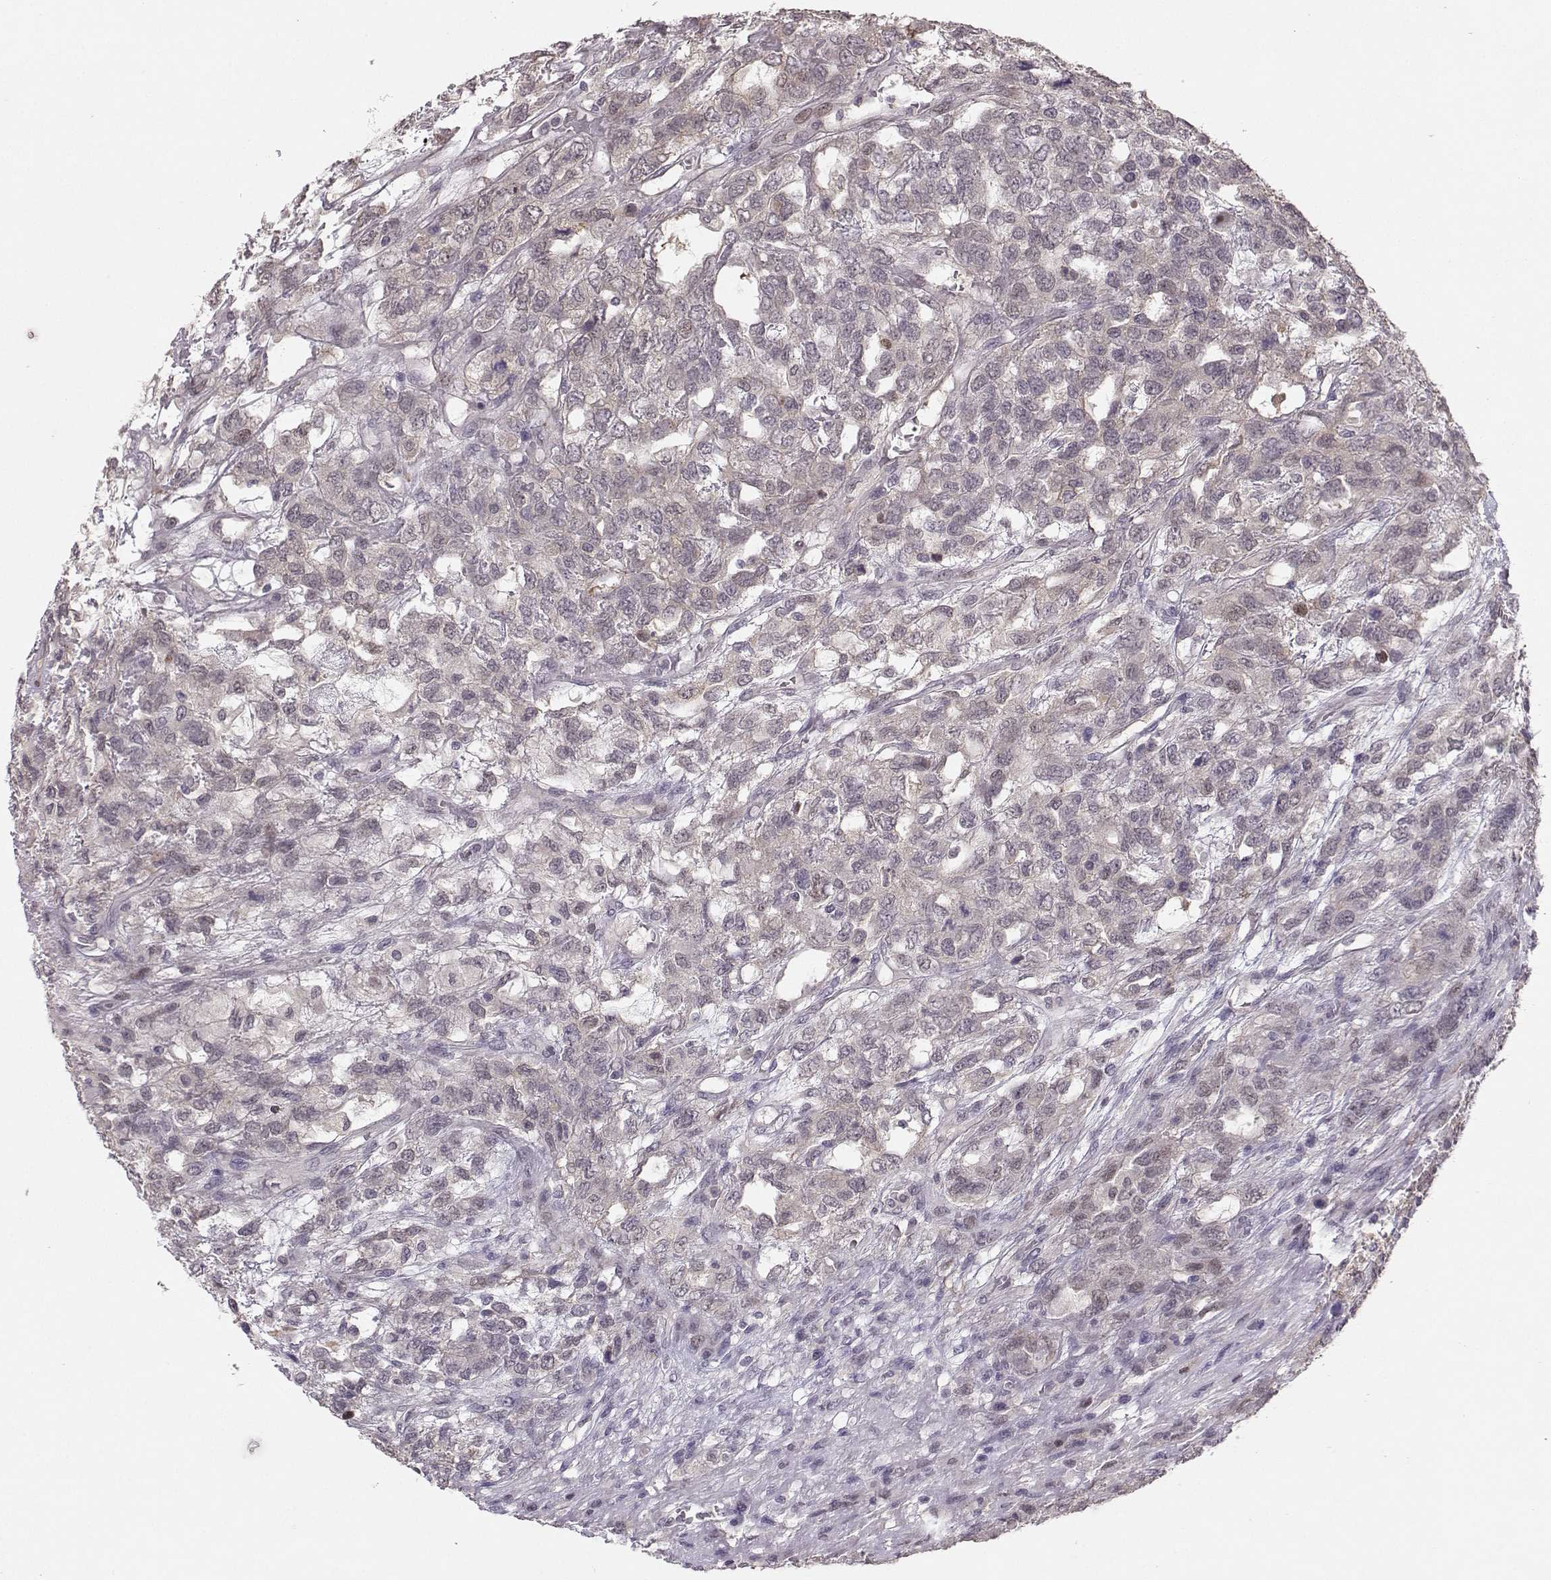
{"staining": {"intensity": "negative", "quantity": "none", "location": "none"}, "tissue": "testis cancer", "cell_type": "Tumor cells", "image_type": "cancer", "snomed": [{"axis": "morphology", "description": "Seminoma, NOS"}, {"axis": "topography", "description": "Testis"}], "caption": "Protein analysis of seminoma (testis) displays no significant positivity in tumor cells.", "gene": "PKP2", "patient": {"sex": "male", "age": 52}}